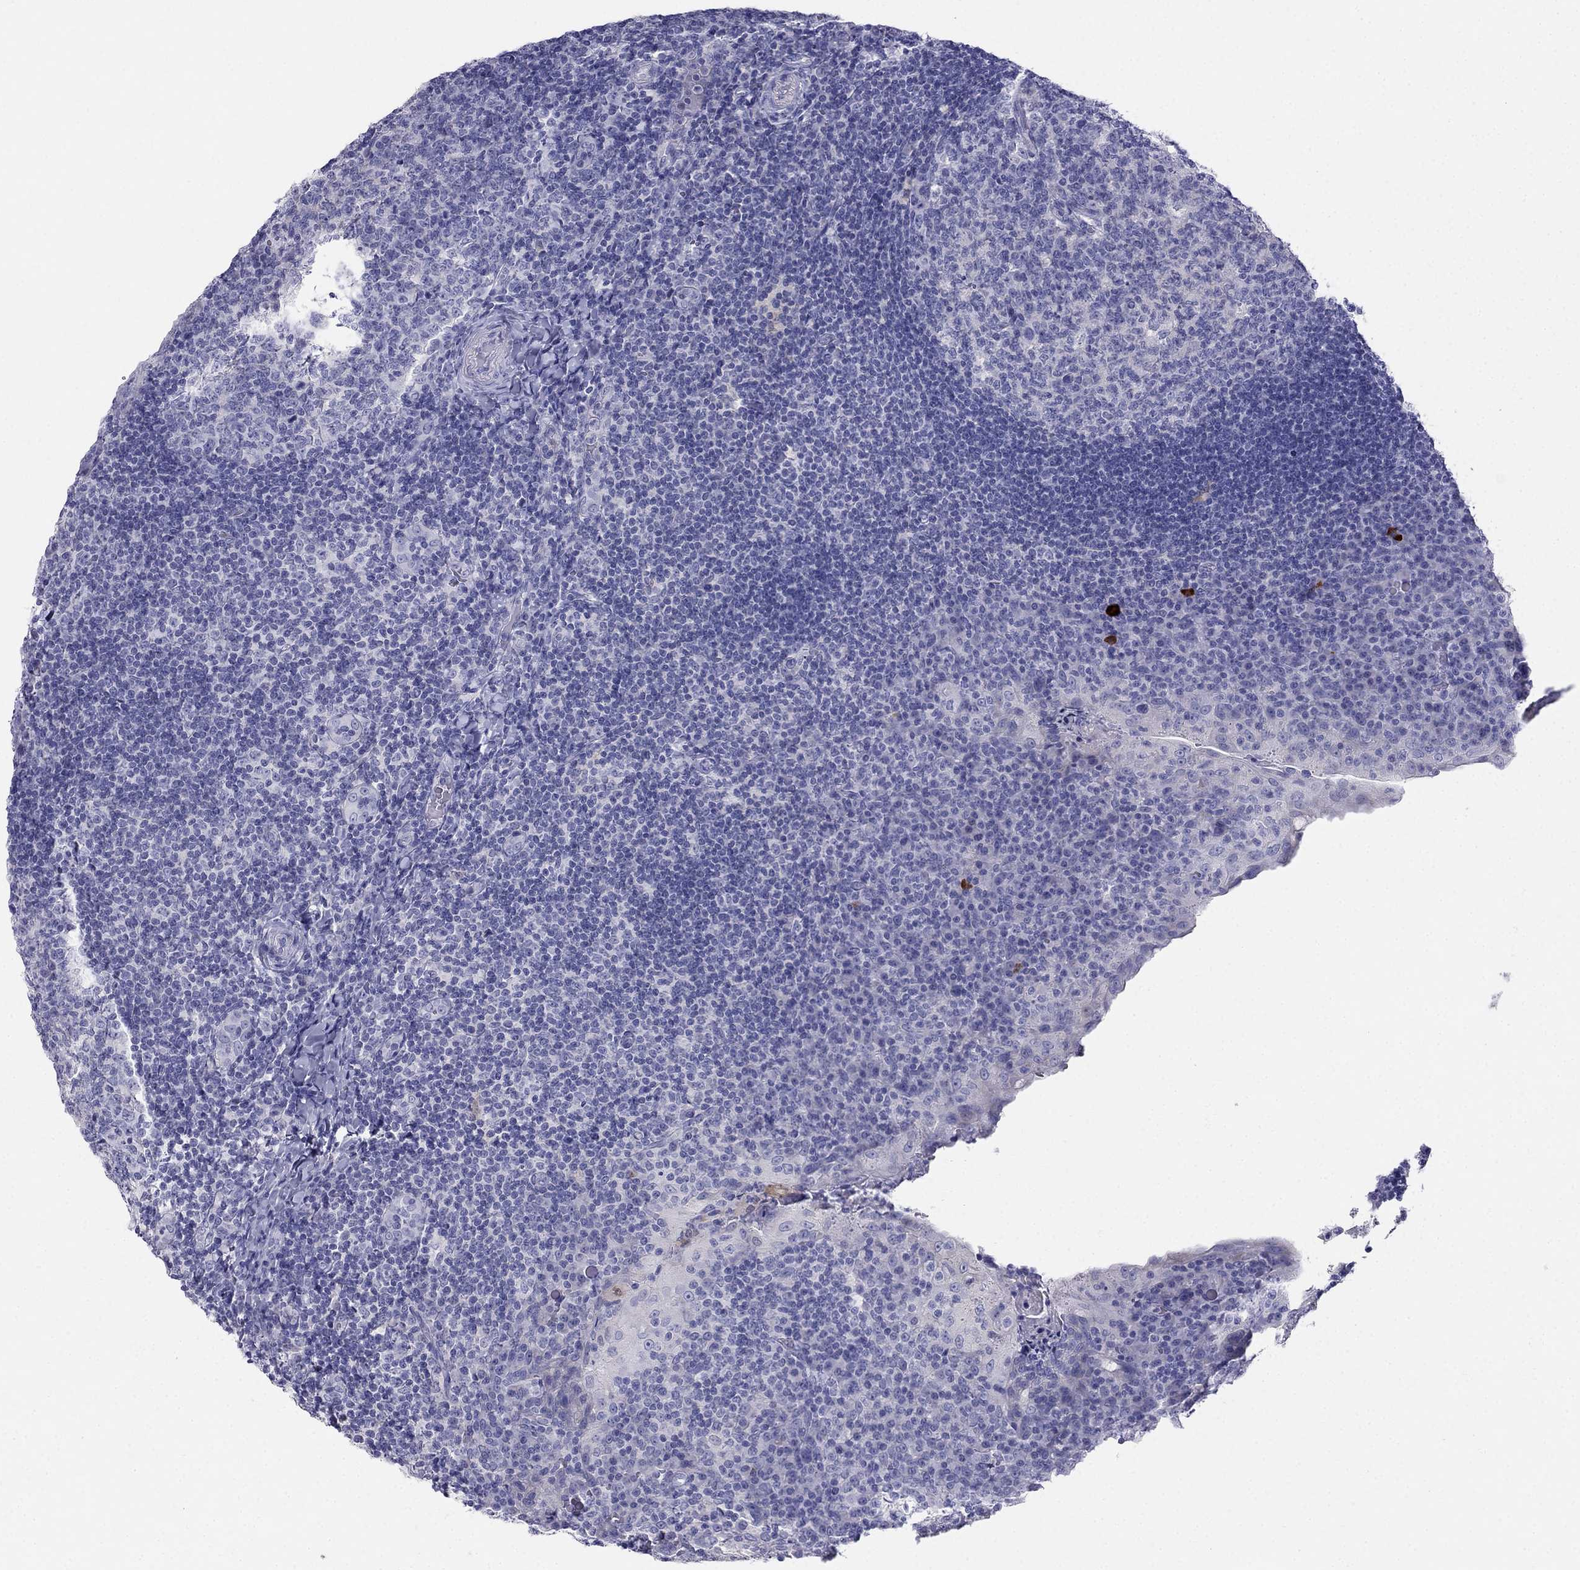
{"staining": {"intensity": "negative", "quantity": "none", "location": "none"}, "tissue": "tonsil", "cell_type": "Germinal center cells", "image_type": "normal", "snomed": [{"axis": "morphology", "description": "Normal tissue, NOS"}, {"axis": "topography", "description": "Tonsil"}], "caption": "A high-resolution photomicrograph shows immunohistochemistry staining of normal tonsil, which reveals no significant positivity in germinal center cells.", "gene": "RFLNA", "patient": {"sex": "male", "age": 17}}